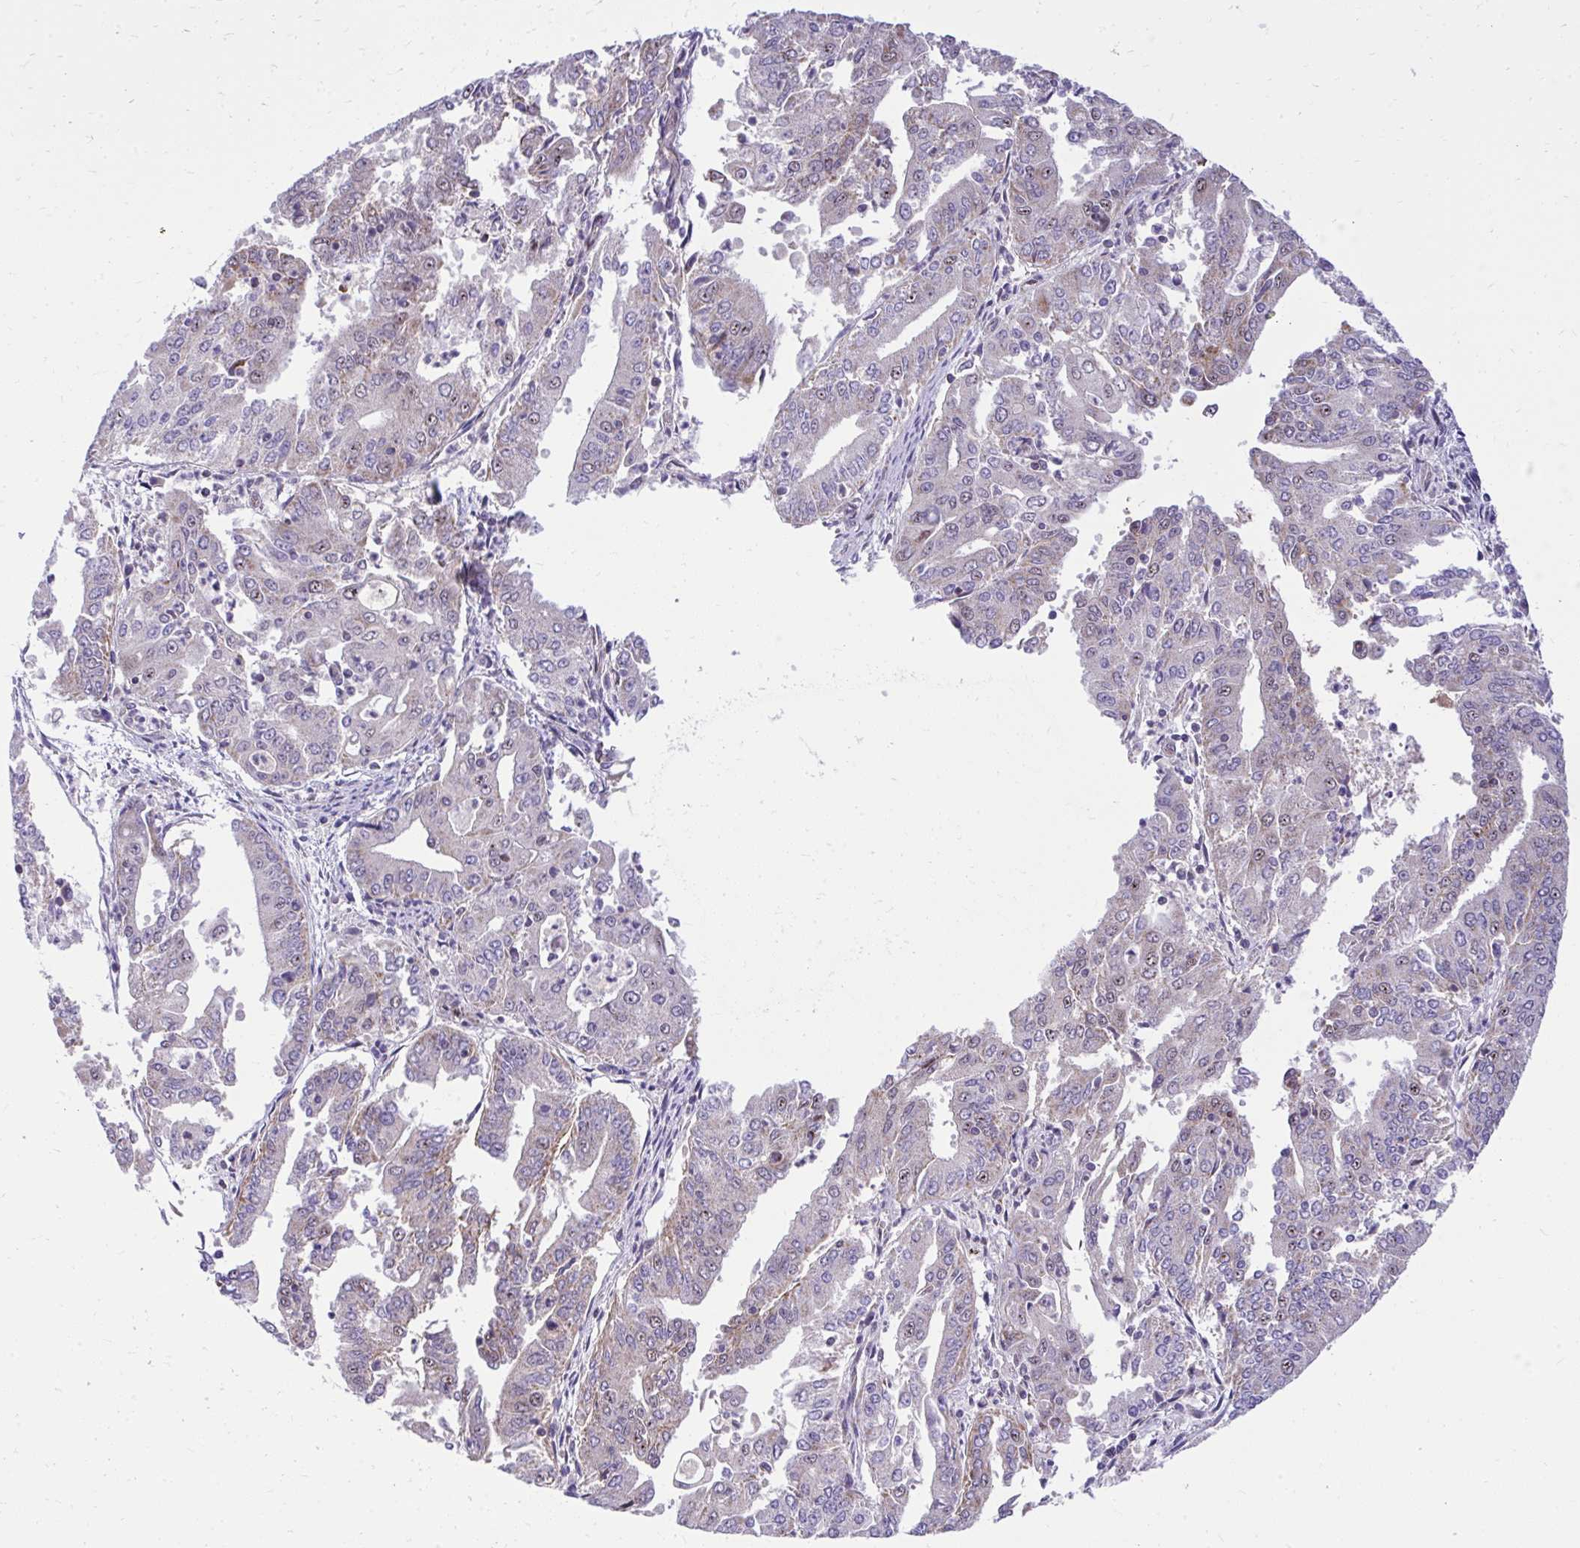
{"staining": {"intensity": "weak", "quantity": "<25%", "location": "cytoplasmic/membranous"}, "tissue": "cervical cancer", "cell_type": "Tumor cells", "image_type": "cancer", "snomed": [{"axis": "morphology", "description": "Adenocarcinoma, NOS"}, {"axis": "topography", "description": "Cervix"}], "caption": "The immunohistochemistry (IHC) image has no significant staining in tumor cells of cervical cancer (adenocarcinoma) tissue. (Brightfield microscopy of DAB (3,3'-diaminobenzidine) immunohistochemistry at high magnification).", "gene": "GPRIN3", "patient": {"sex": "female", "age": 56}}